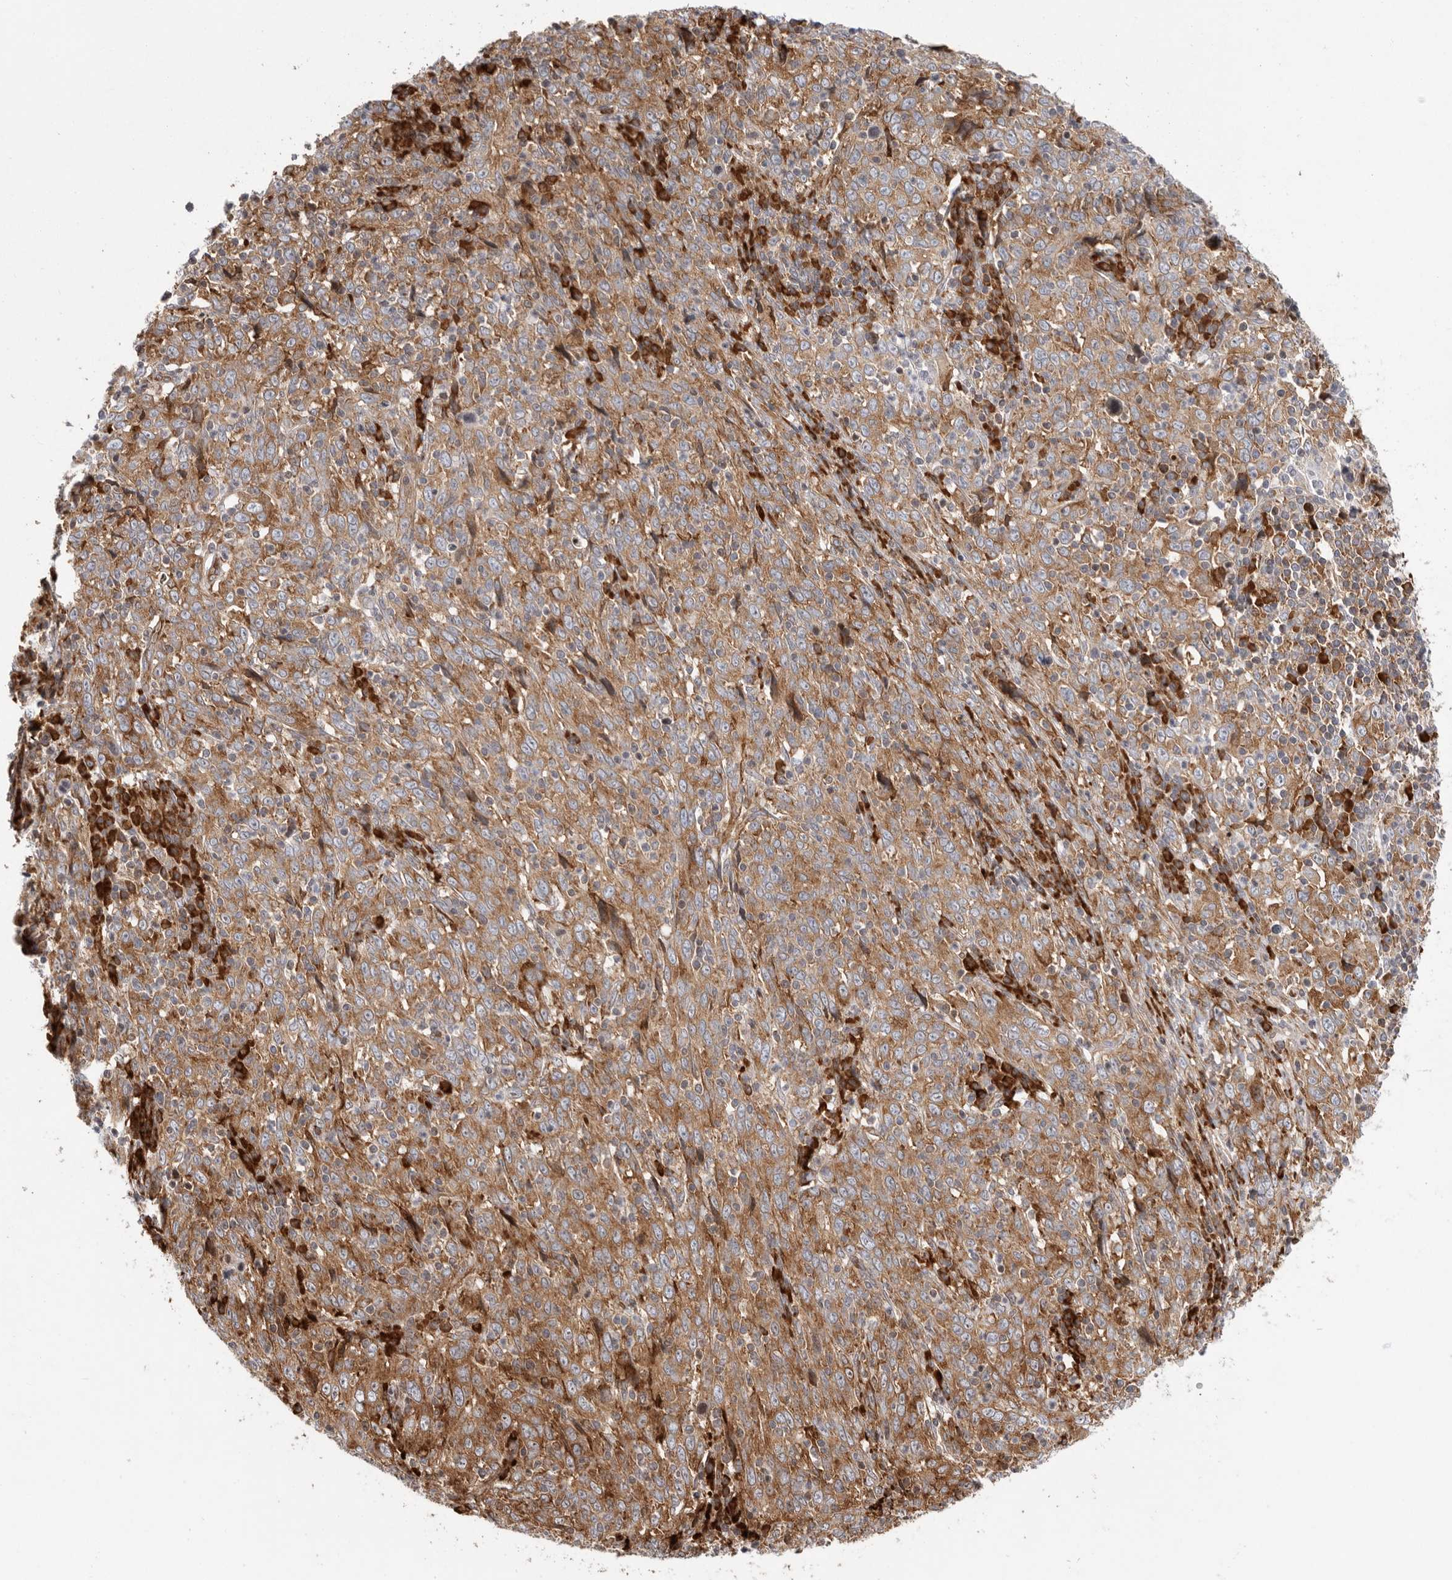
{"staining": {"intensity": "moderate", "quantity": ">75%", "location": "cytoplasmic/membranous"}, "tissue": "cervical cancer", "cell_type": "Tumor cells", "image_type": "cancer", "snomed": [{"axis": "morphology", "description": "Squamous cell carcinoma, NOS"}, {"axis": "topography", "description": "Cervix"}], "caption": "DAB immunohistochemical staining of human cervical cancer (squamous cell carcinoma) demonstrates moderate cytoplasmic/membranous protein positivity in about >75% of tumor cells.", "gene": "FZD3", "patient": {"sex": "female", "age": 46}}